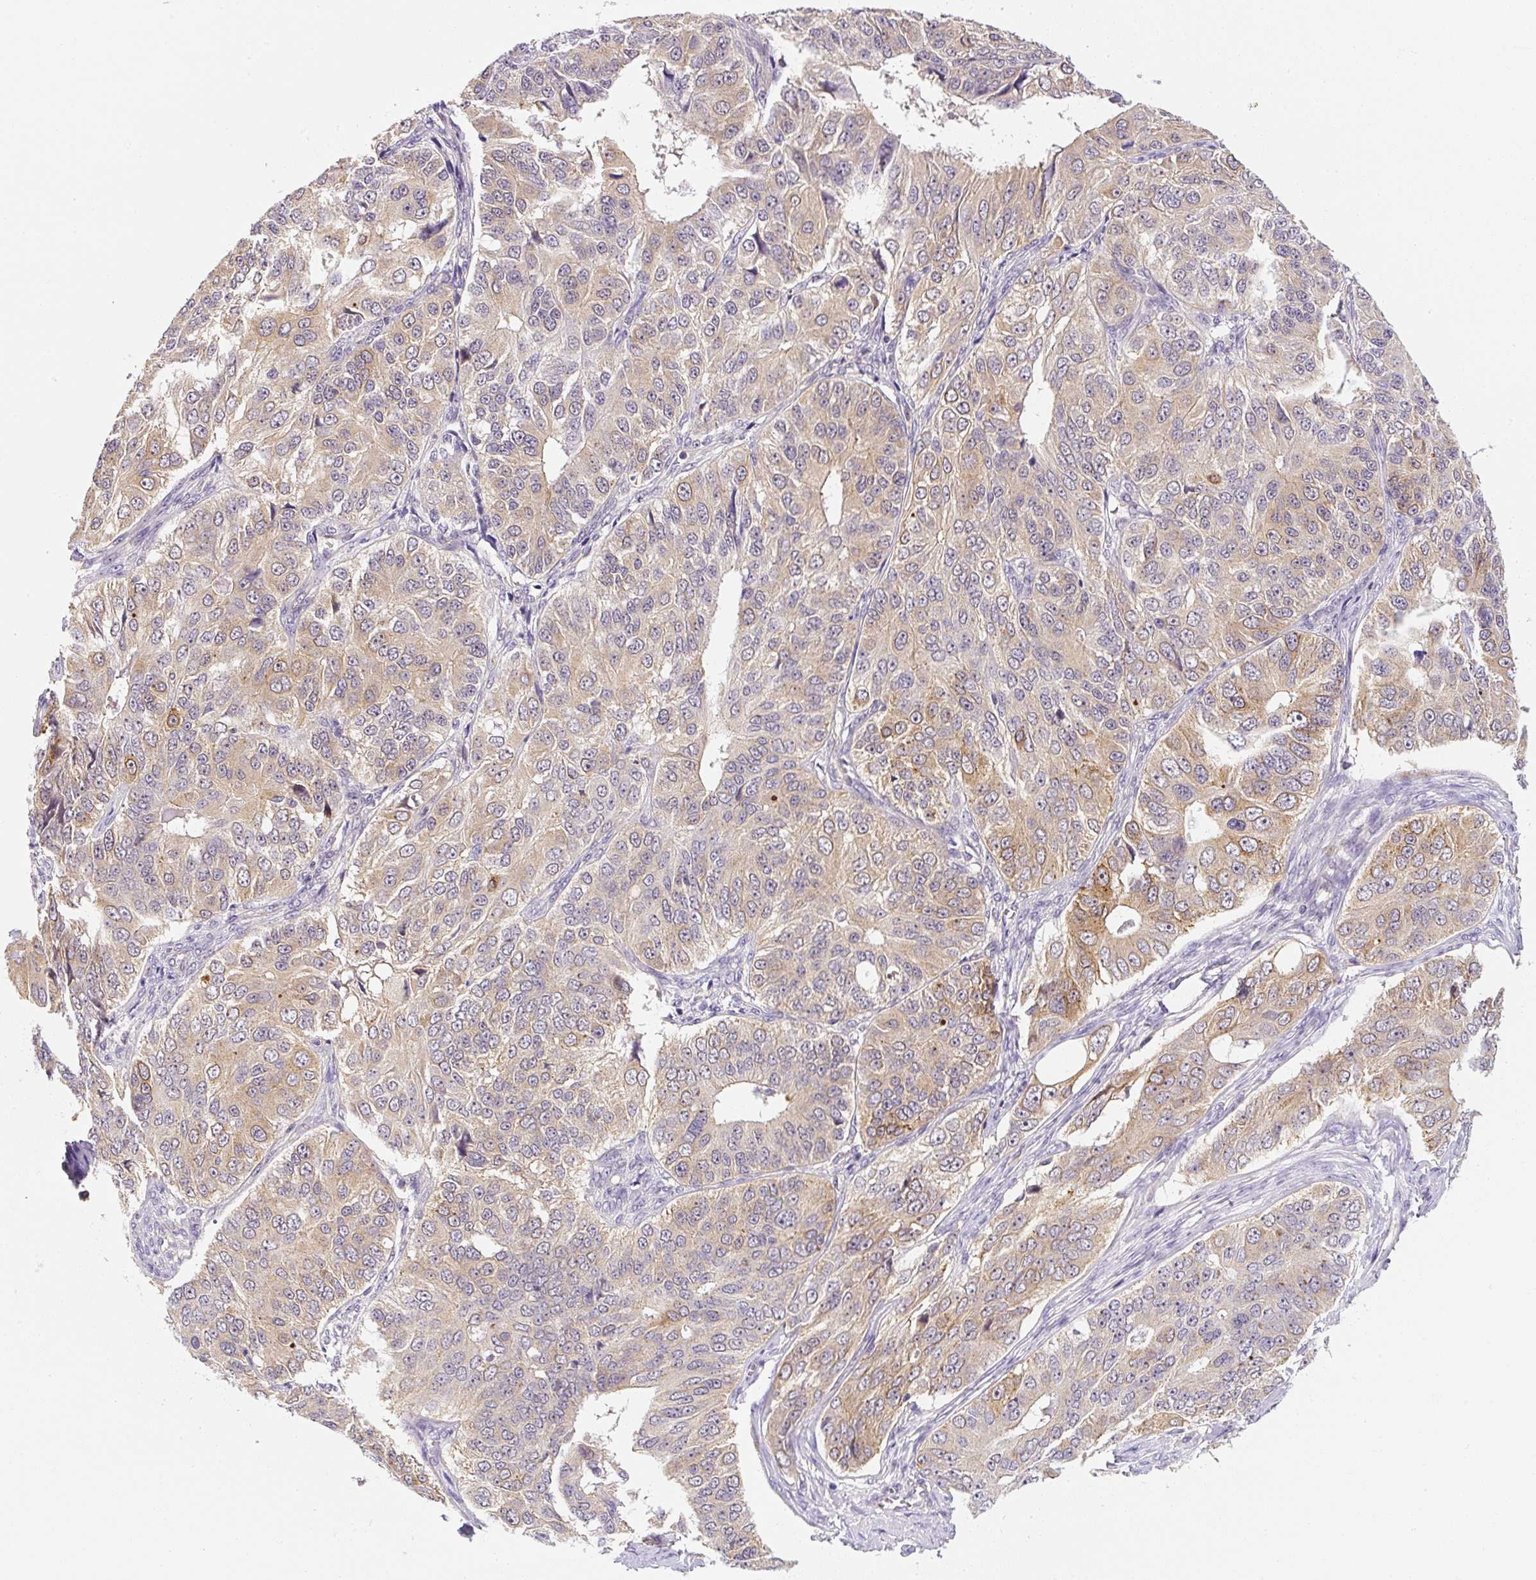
{"staining": {"intensity": "strong", "quantity": "<25%", "location": "cytoplasmic/membranous"}, "tissue": "ovarian cancer", "cell_type": "Tumor cells", "image_type": "cancer", "snomed": [{"axis": "morphology", "description": "Carcinoma, endometroid"}, {"axis": "topography", "description": "Ovary"}], "caption": "Immunohistochemistry (IHC) histopathology image of human ovarian endometroid carcinoma stained for a protein (brown), which shows medium levels of strong cytoplasmic/membranous positivity in approximately <25% of tumor cells.", "gene": "PLA2G4A", "patient": {"sex": "female", "age": 51}}